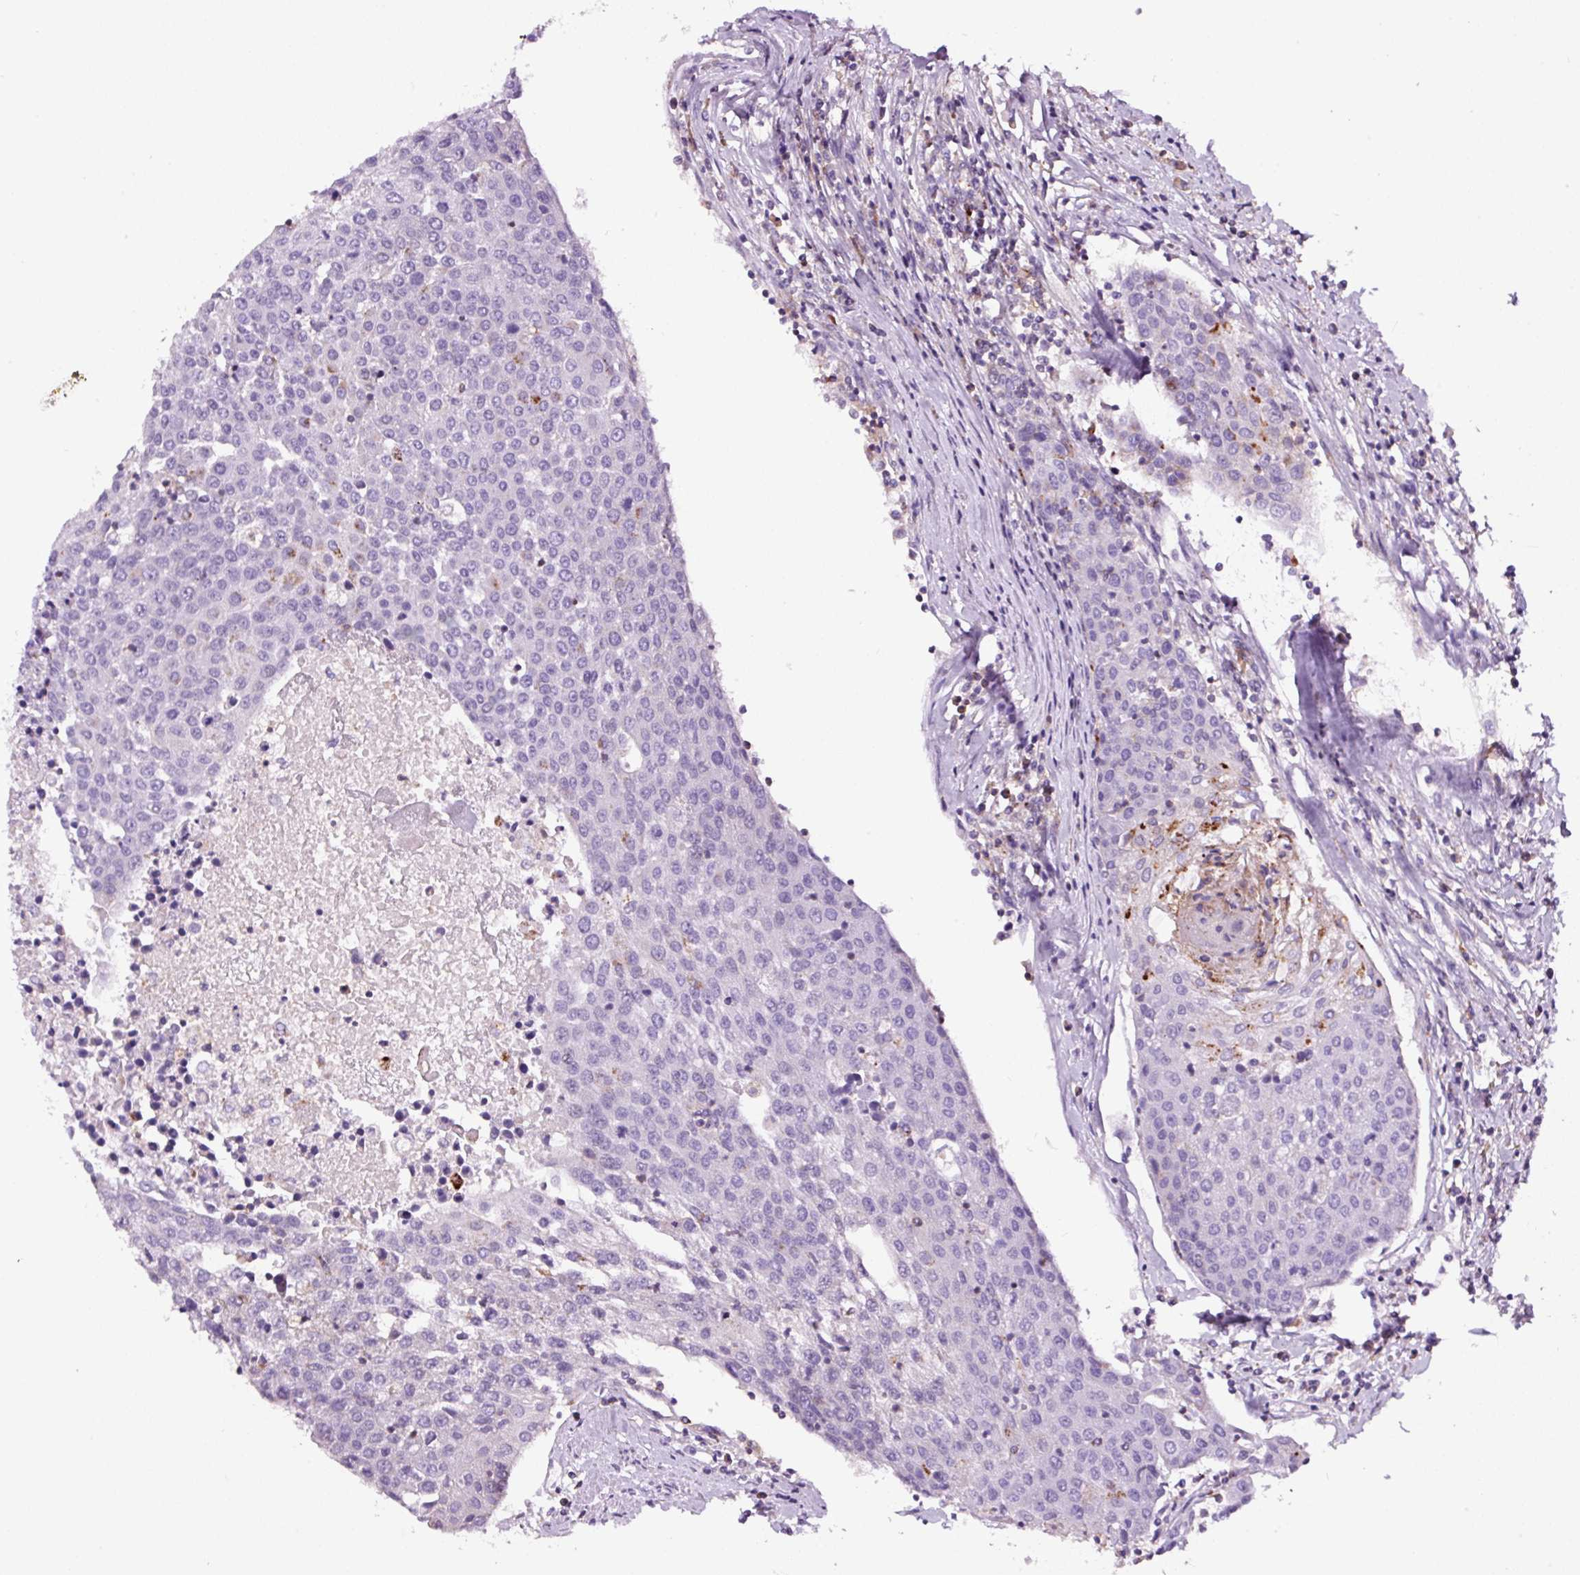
{"staining": {"intensity": "negative", "quantity": "none", "location": "none"}, "tissue": "urothelial cancer", "cell_type": "Tumor cells", "image_type": "cancer", "snomed": [{"axis": "morphology", "description": "Urothelial carcinoma, High grade"}, {"axis": "topography", "description": "Urinary bladder"}], "caption": "The histopathology image demonstrates no staining of tumor cells in urothelial cancer. (Immunohistochemistry, brightfield microscopy, high magnification).", "gene": "TAFA3", "patient": {"sex": "female", "age": 85}}